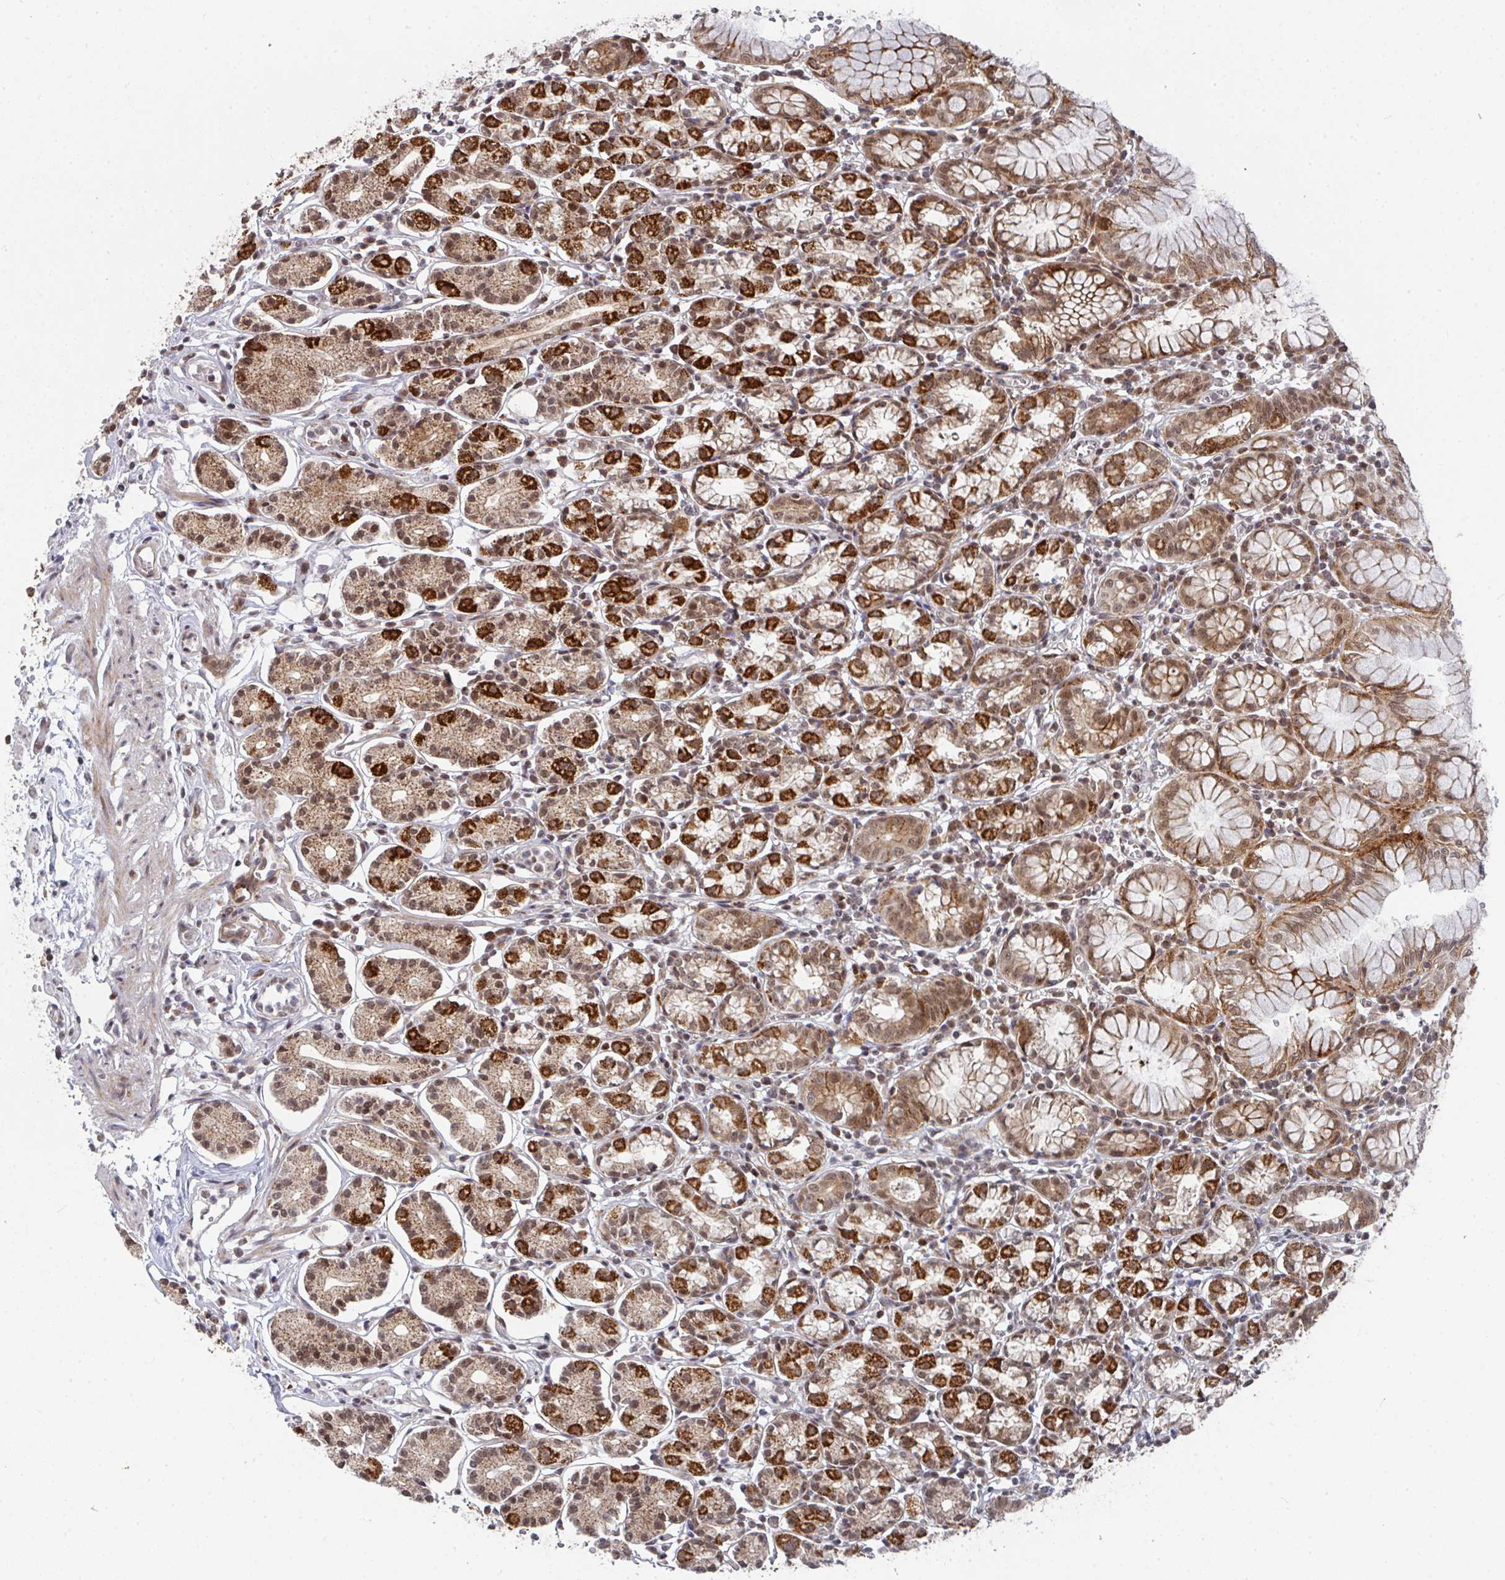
{"staining": {"intensity": "strong", "quantity": ">75%", "location": "cytoplasmic/membranous,nuclear"}, "tissue": "stomach", "cell_type": "Glandular cells", "image_type": "normal", "snomed": [{"axis": "morphology", "description": "Normal tissue, NOS"}, {"axis": "topography", "description": "Stomach"}], "caption": "Stomach stained with DAB IHC exhibits high levels of strong cytoplasmic/membranous,nuclear staining in about >75% of glandular cells. (brown staining indicates protein expression, while blue staining denotes nuclei).", "gene": "RBBP5", "patient": {"sex": "female", "age": 62}}